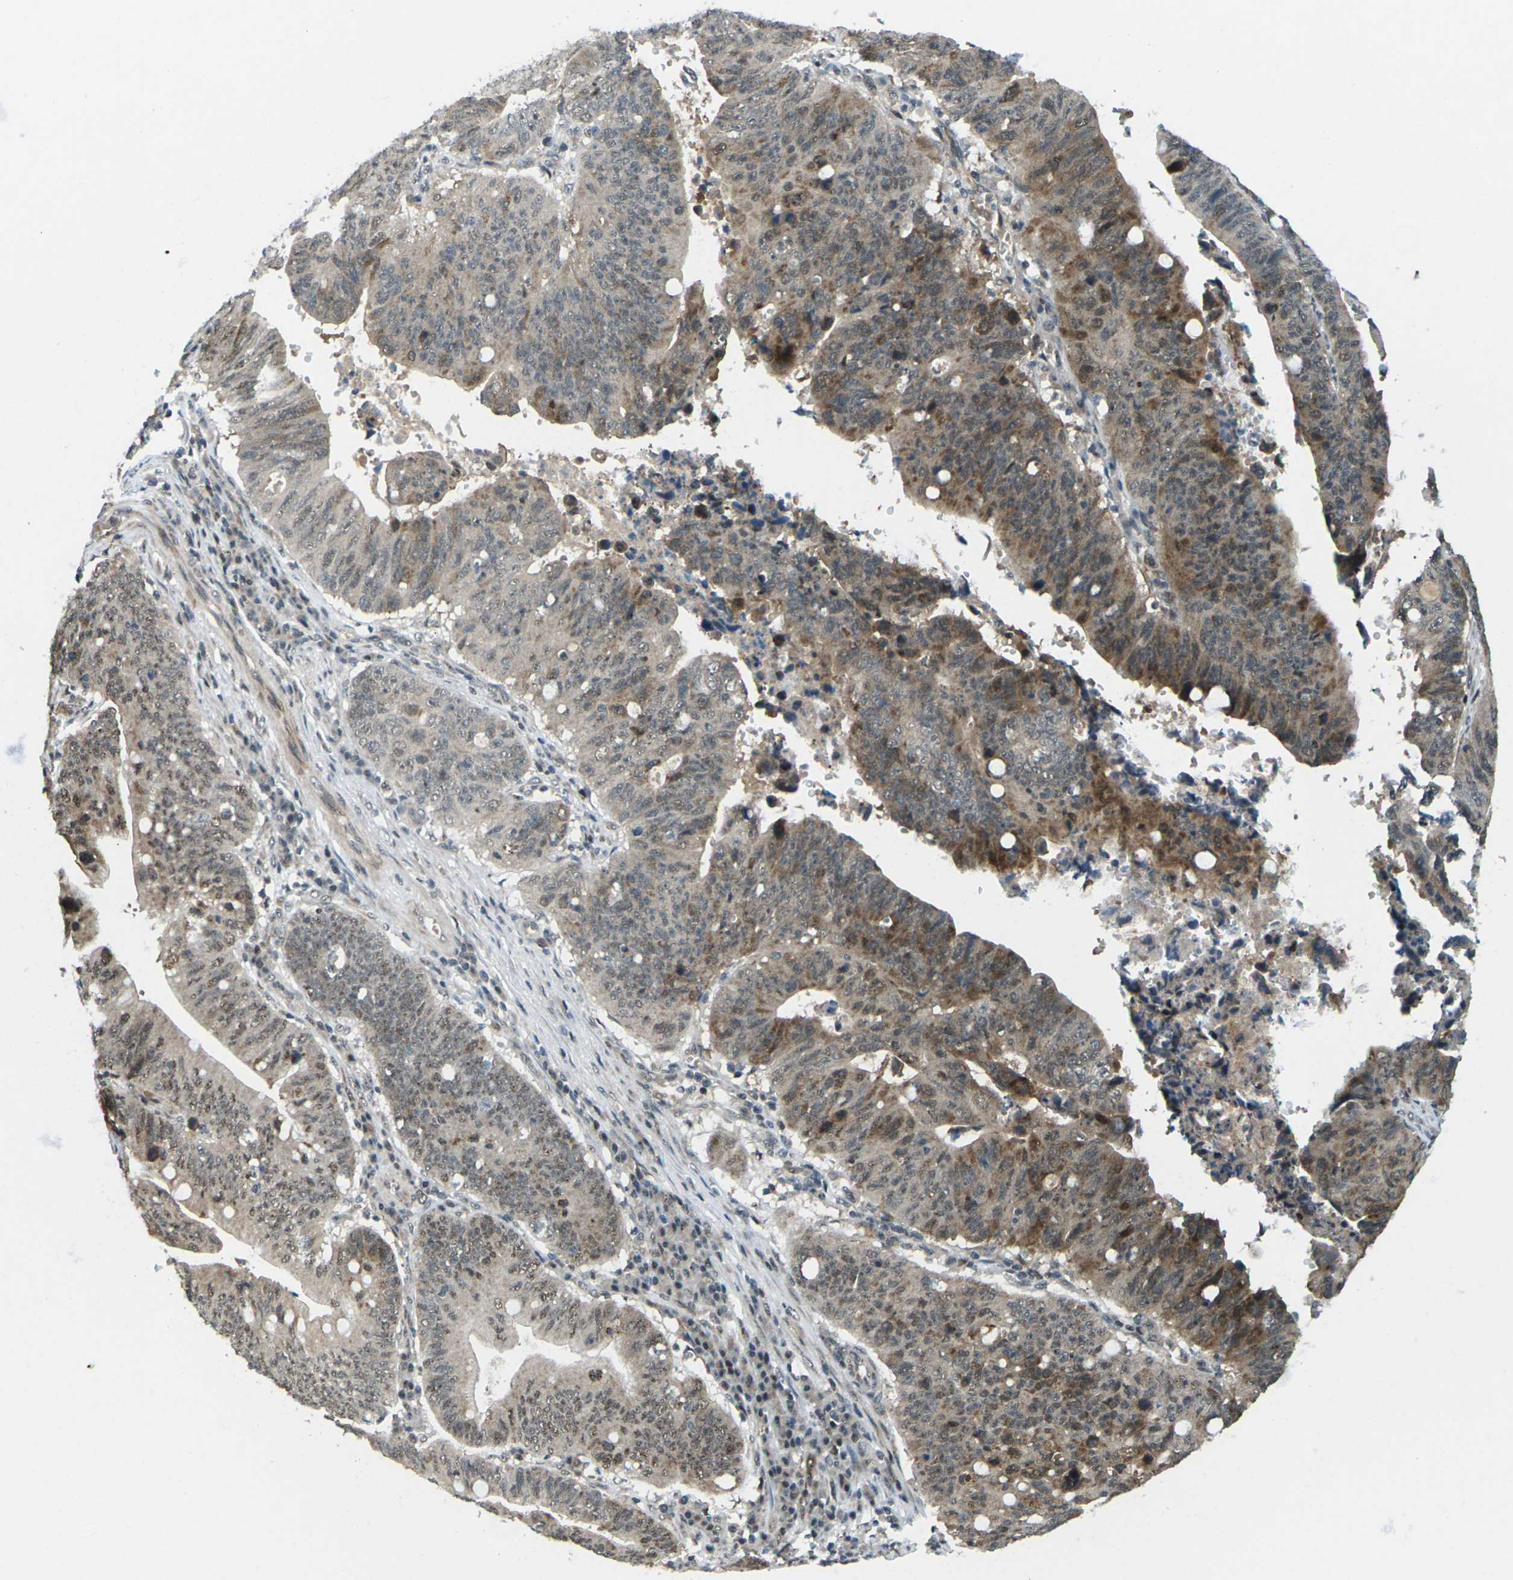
{"staining": {"intensity": "moderate", "quantity": ">75%", "location": "cytoplasmic/membranous,nuclear"}, "tissue": "stomach cancer", "cell_type": "Tumor cells", "image_type": "cancer", "snomed": [{"axis": "morphology", "description": "Adenocarcinoma, NOS"}, {"axis": "topography", "description": "Stomach"}], "caption": "There is medium levels of moderate cytoplasmic/membranous and nuclear expression in tumor cells of adenocarcinoma (stomach), as demonstrated by immunohistochemical staining (brown color).", "gene": "UBE2S", "patient": {"sex": "male", "age": 59}}